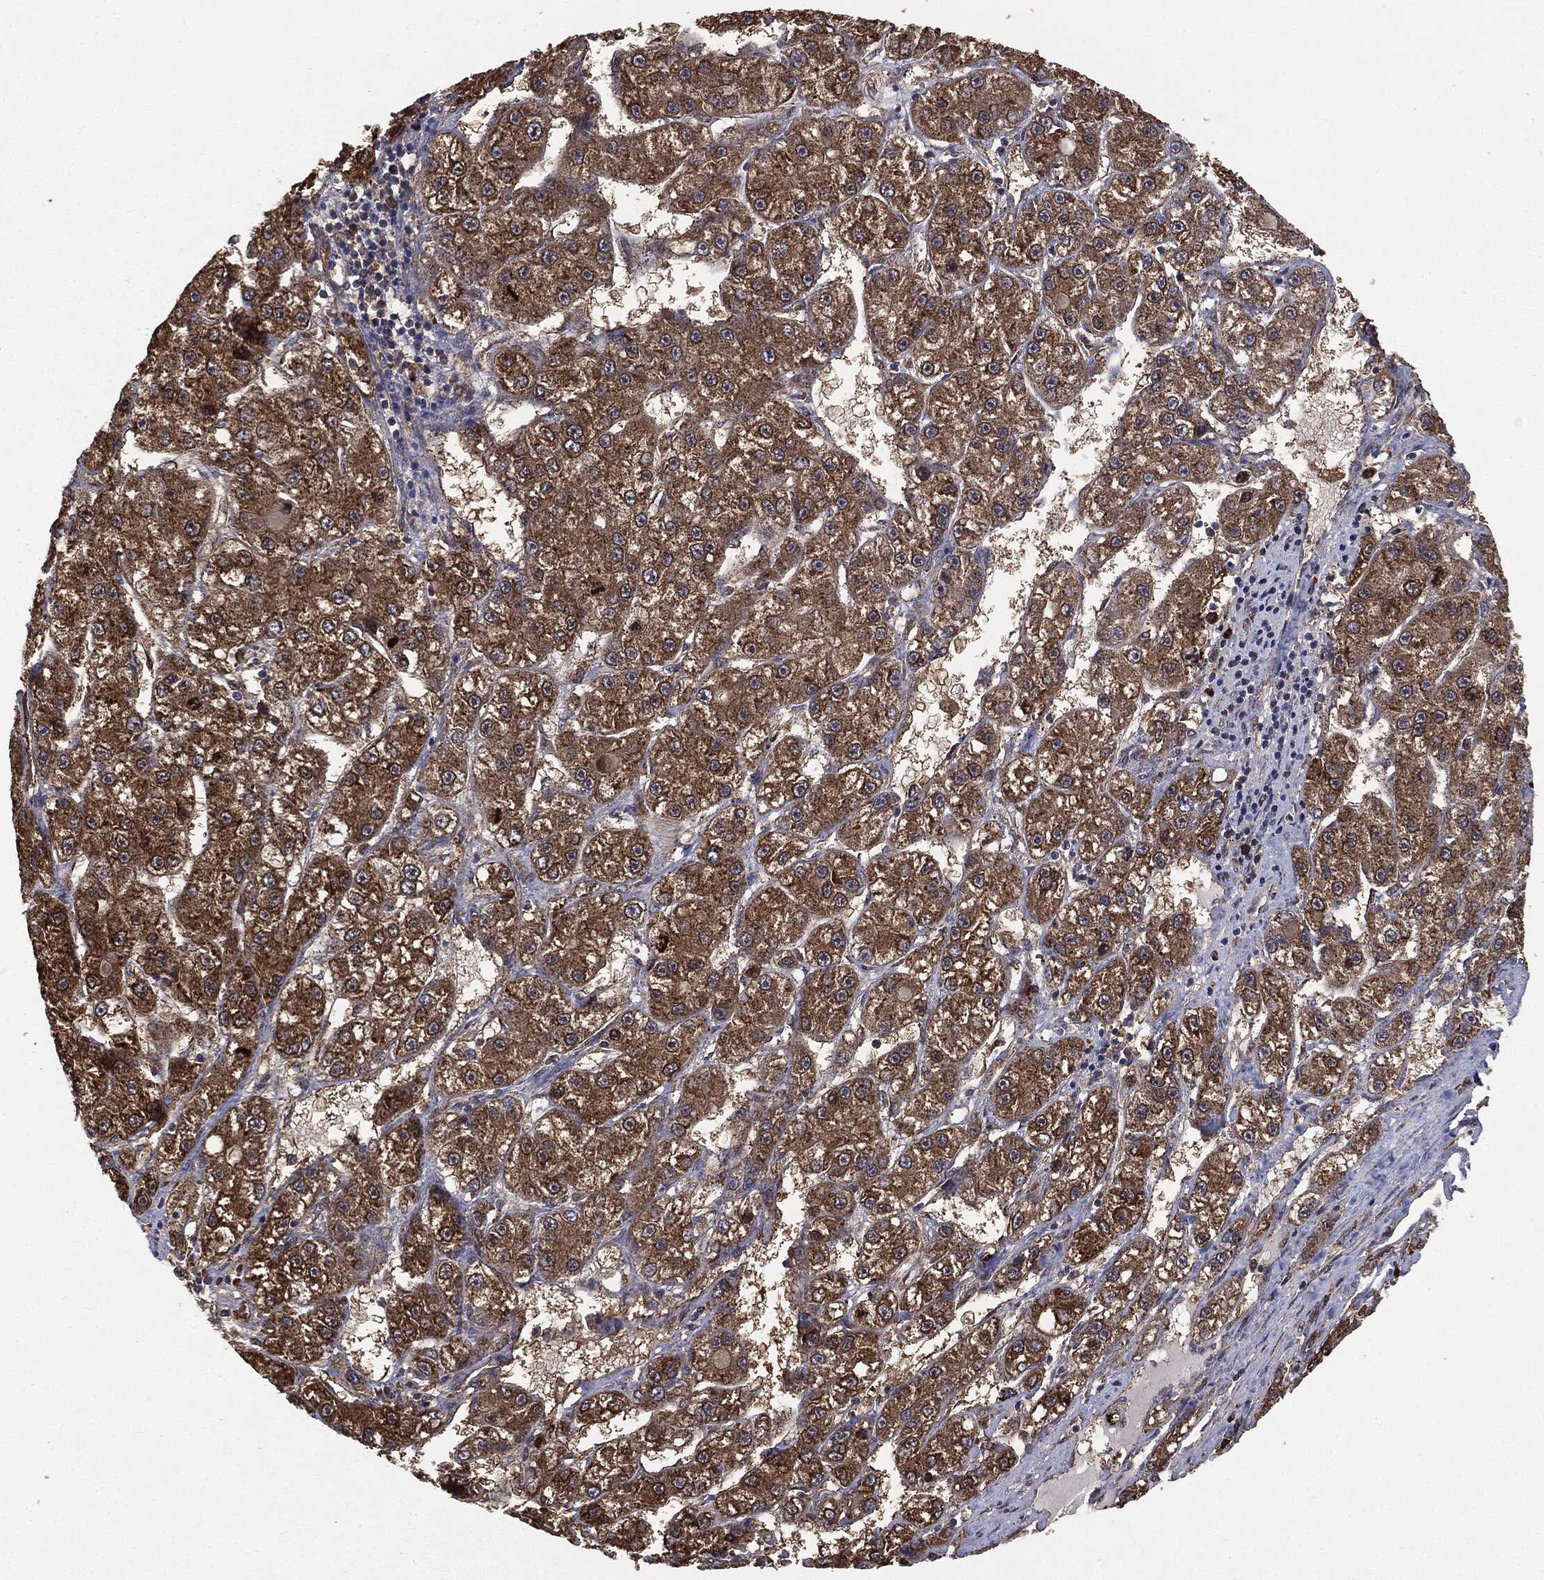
{"staining": {"intensity": "moderate", "quantity": ">75%", "location": "cytoplasmic/membranous"}, "tissue": "liver cancer", "cell_type": "Tumor cells", "image_type": "cancer", "snomed": [{"axis": "morphology", "description": "Carcinoma, Hepatocellular, NOS"}, {"axis": "topography", "description": "Liver"}], "caption": "Liver cancer stained with DAB immunohistochemistry (IHC) reveals medium levels of moderate cytoplasmic/membranous positivity in approximately >75% of tumor cells.", "gene": "NME1", "patient": {"sex": "female", "age": 65}}